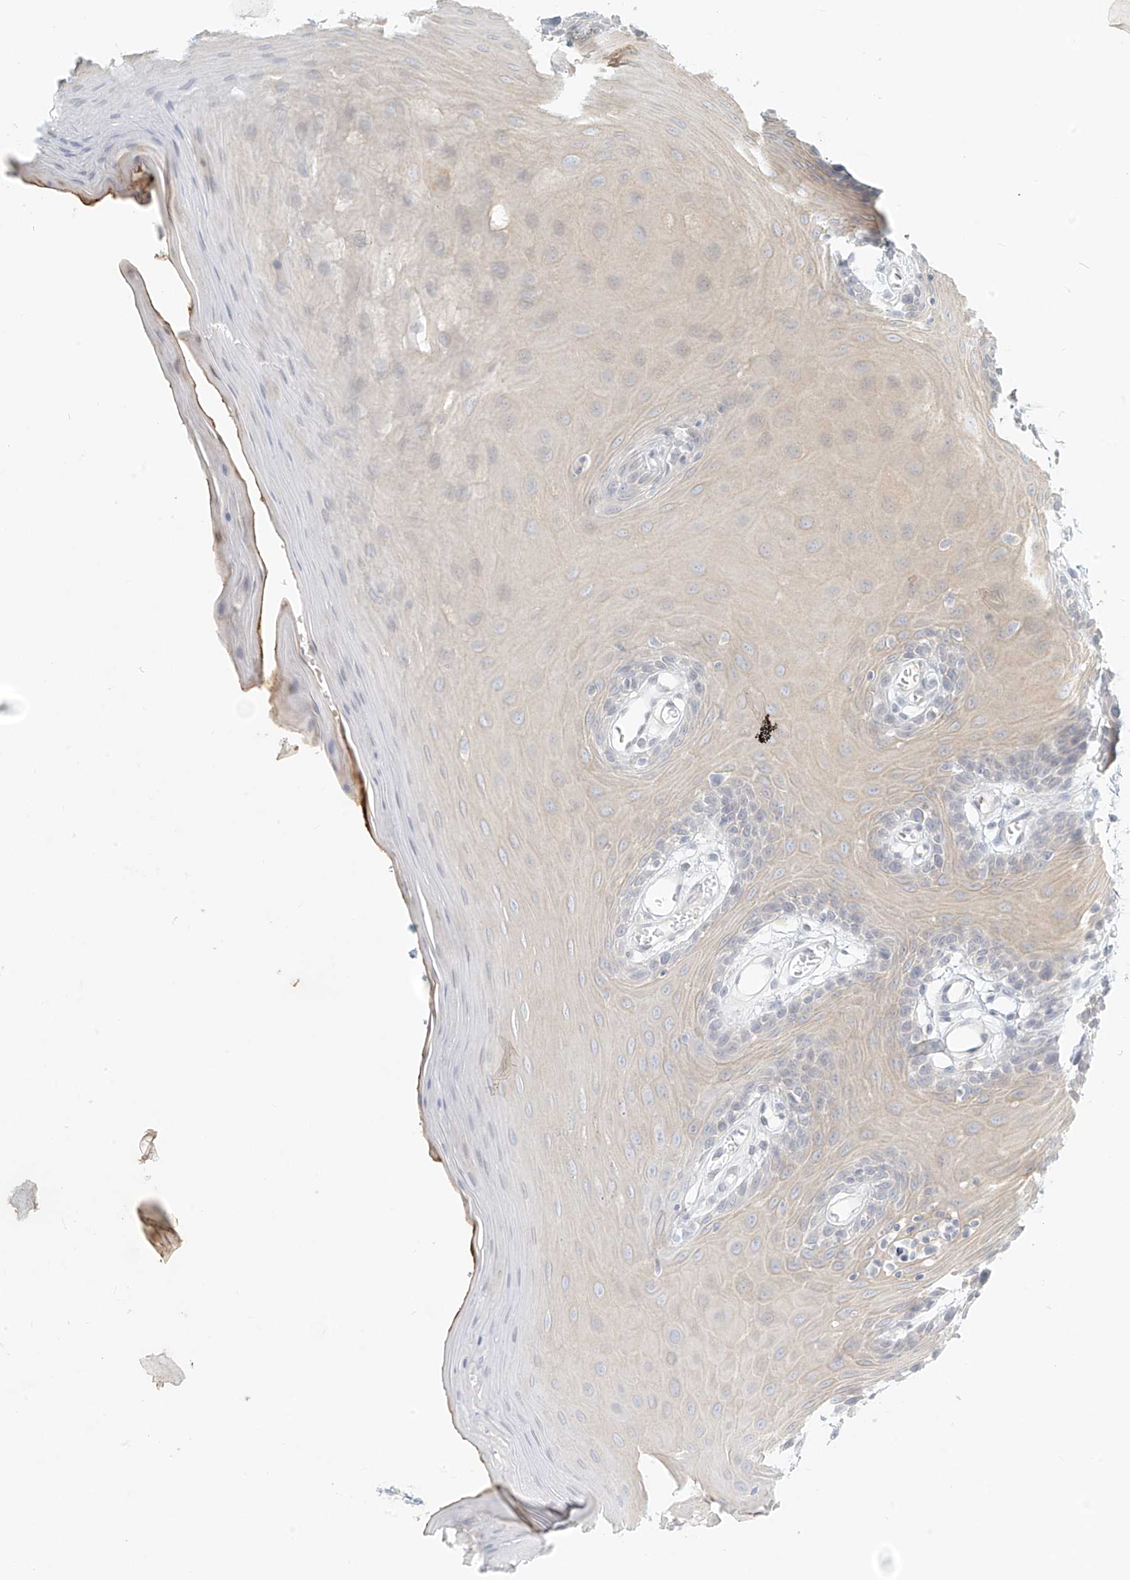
{"staining": {"intensity": "weak", "quantity": "25%-75%", "location": "cytoplasmic/membranous"}, "tissue": "oral mucosa", "cell_type": "Squamous epithelial cells", "image_type": "normal", "snomed": [{"axis": "morphology", "description": "Normal tissue, NOS"}, {"axis": "morphology", "description": "Squamous cell carcinoma, NOS"}, {"axis": "topography", "description": "Skeletal muscle"}, {"axis": "topography", "description": "Oral tissue"}, {"axis": "topography", "description": "Salivary gland"}, {"axis": "topography", "description": "Head-Neck"}], "caption": "An IHC histopathology image of normal tissue is shown. Protein staining in brown labels weak cytoplasmic/membranous positivity in oral mucosa within squamous epithelial cells.", "gene": "OSBPL7", "patient": {"sex": "male", "age": 54}}